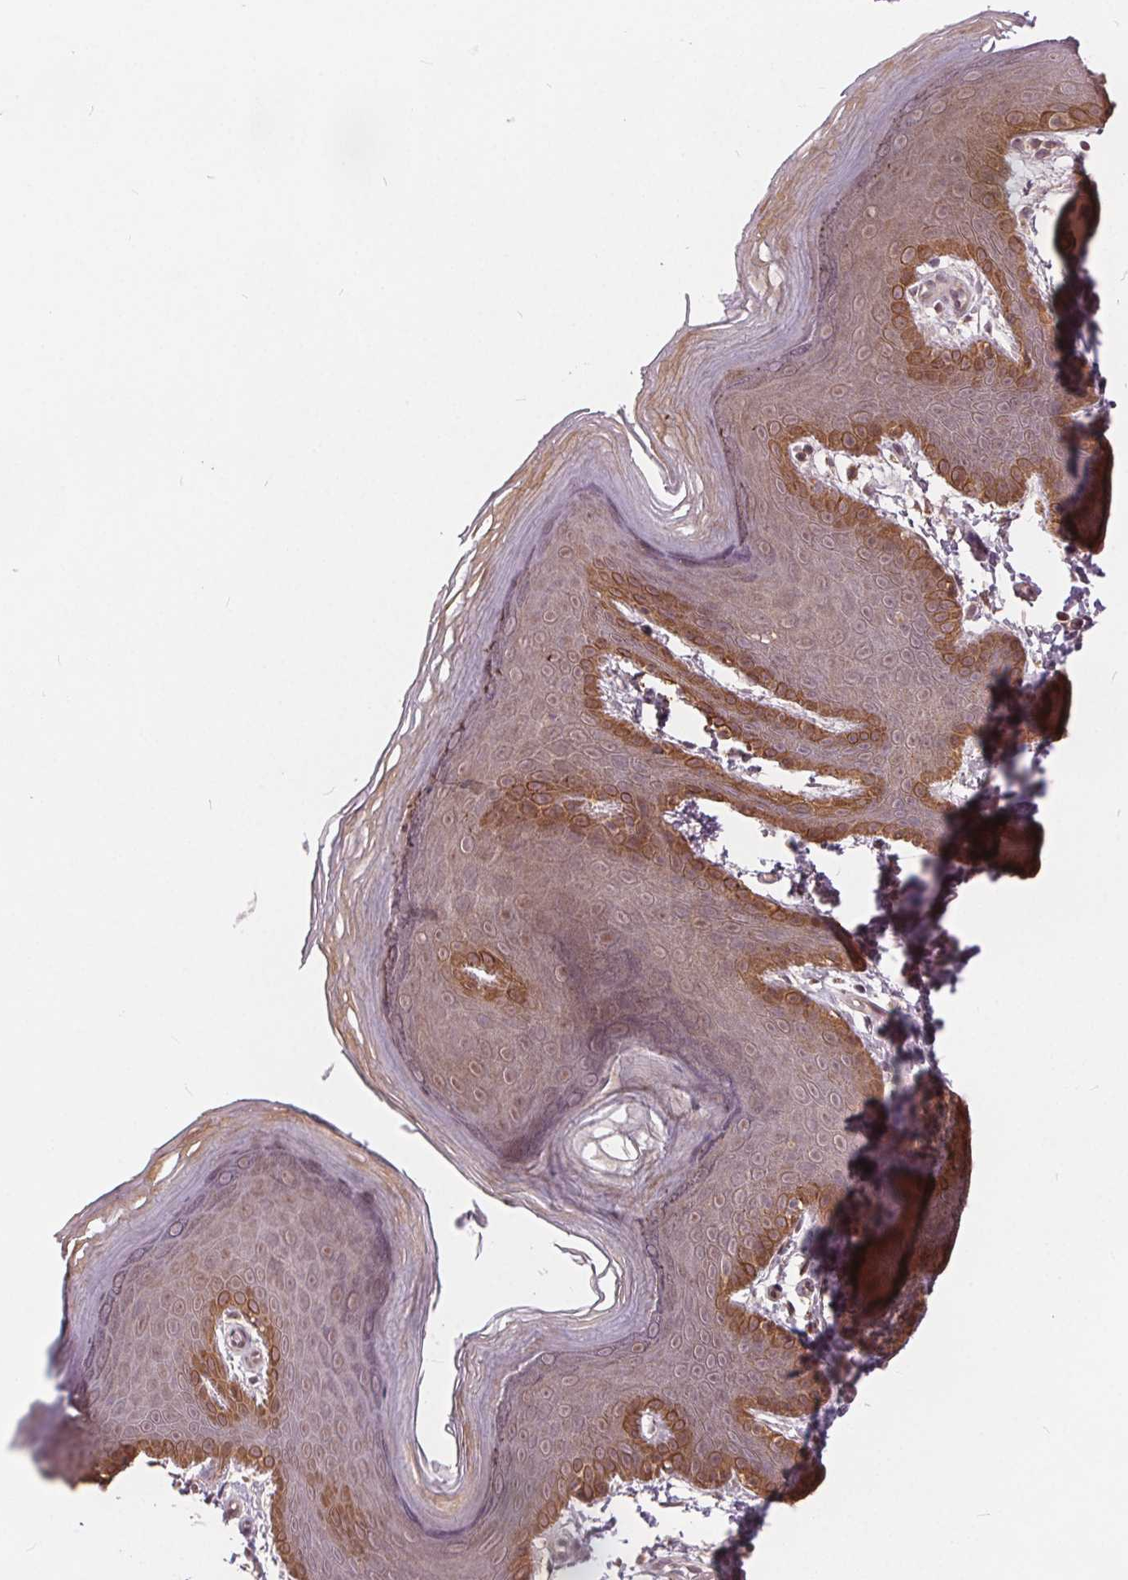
{"staining": {"intensity": "moderate", "quantity": "25%-75%", "location": "cytoplasmic/membranous,nuclear"}, "tissue": "skin", "cell_type": "Epidermal cells", "image_type": "normal", "snomed": [{"axis": "morphology", "description": "Normal tissue, NOS"}, {"axis": "topography", "description": "Anal"}], "caption": "Brown immunohistochemical staining in normal human skin displays moderate cytoplasmic/membranous,nuclear expression in approximately 25%-75% of epidermal cells. The protein of interest is stained brown, and the nuclei are stained in blue (DAB (3,3'-diaminobenzidine) IHC with brightfield microscopy, high magnification).", "gene": "HIF1AN", "patient": {"sex": "male", "age": 53}}